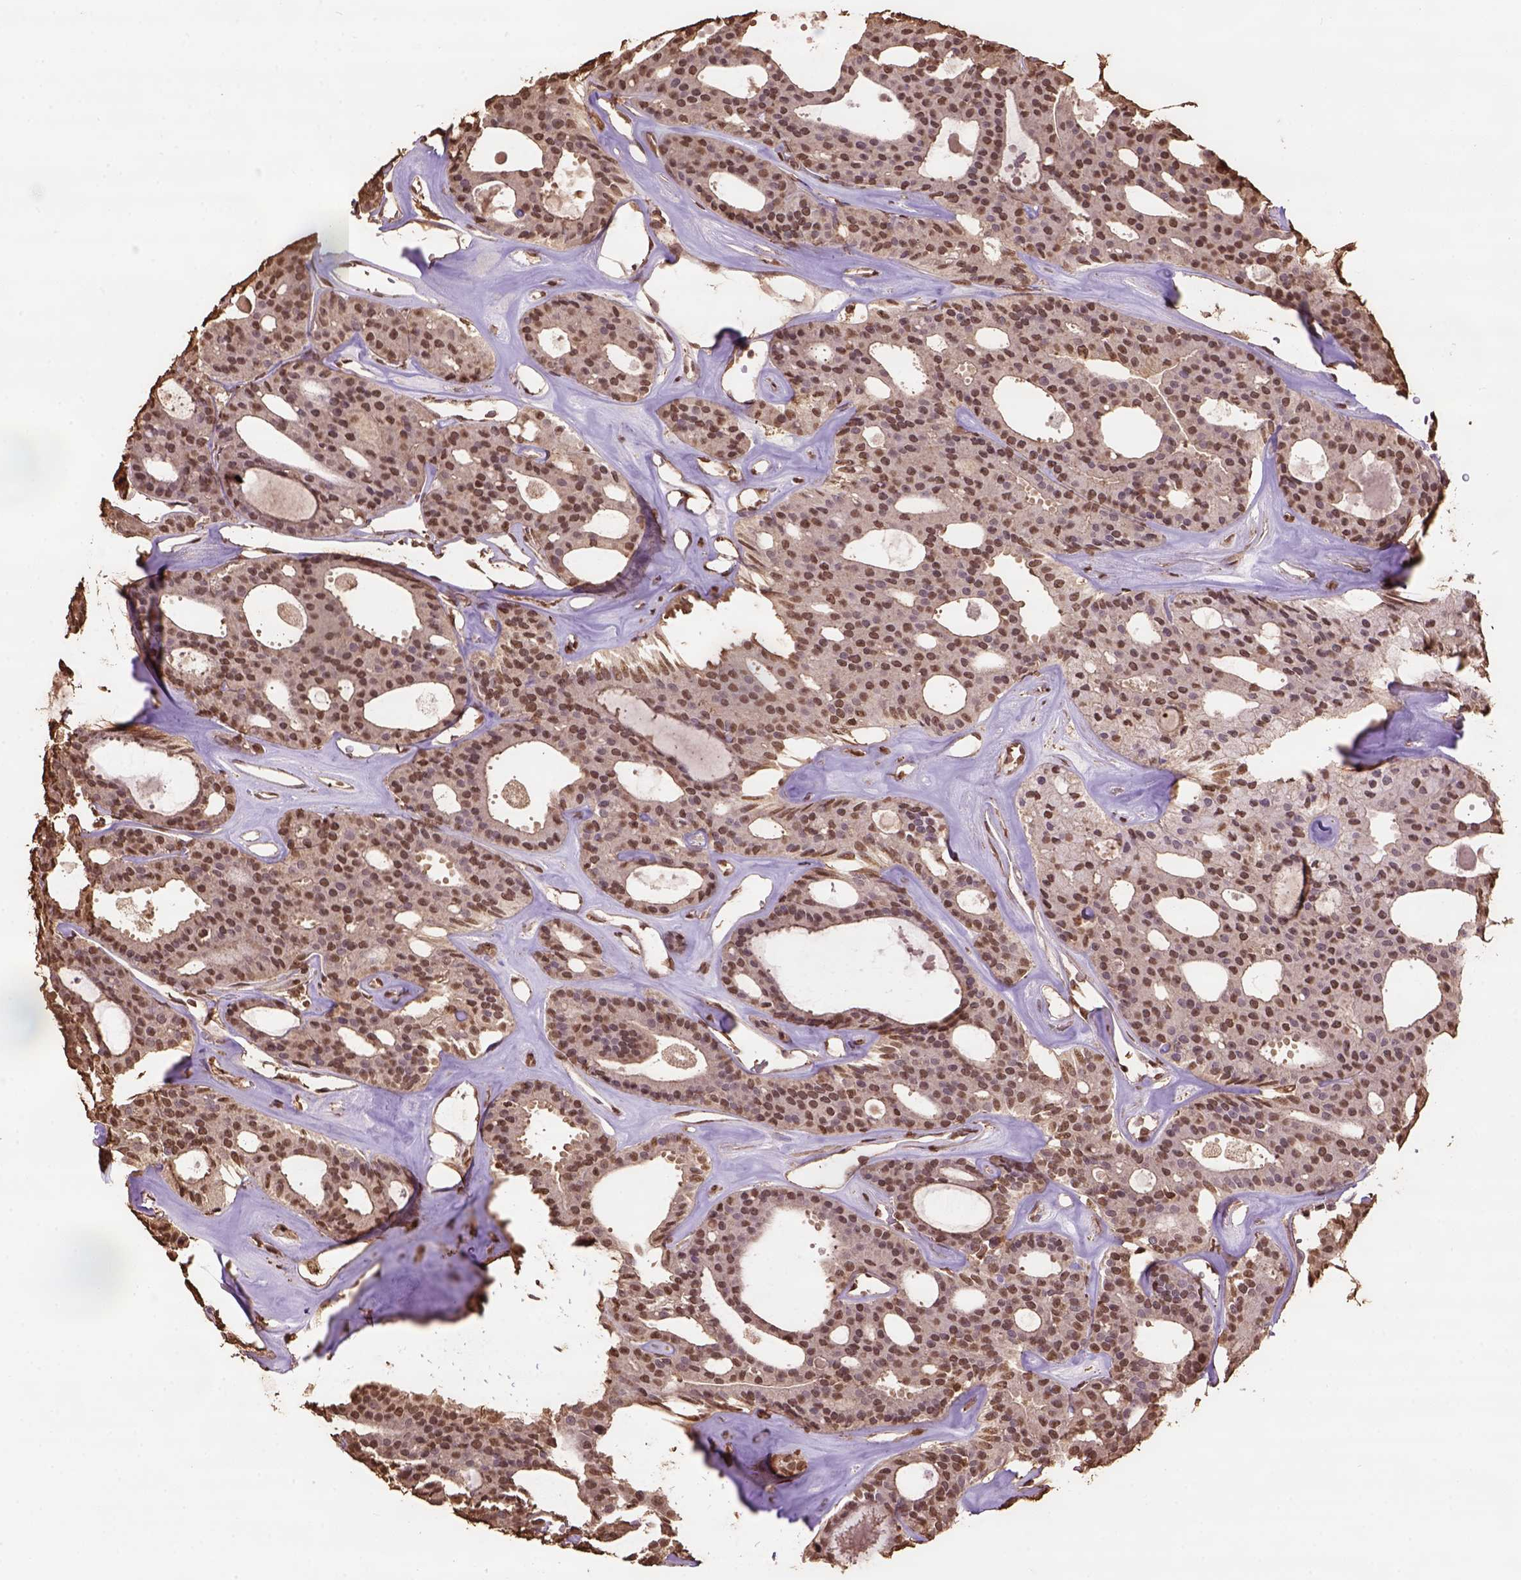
{"staining": {"intensity": "moderate", "quantity": ">75%", "location": "nuclear"}, "tissue": "thyroid cancer", "cell_type": "Tumor cells", "image_type": "cancer", "snomed": [{"axis": "morphology", "description": "Follicular adenoma carcinoma, NOS"}, {"axis": "topography", "description": "Thyroid gland"}], "caption": "This is a photomicrograph of IHC staining of thyroid cancer (follicular adenoma carcinoma), which shows moderate expression in the nuclear of tumor cells.", "gene": "CSTF2T", "patient": {"sex": "male", "age": 75}}